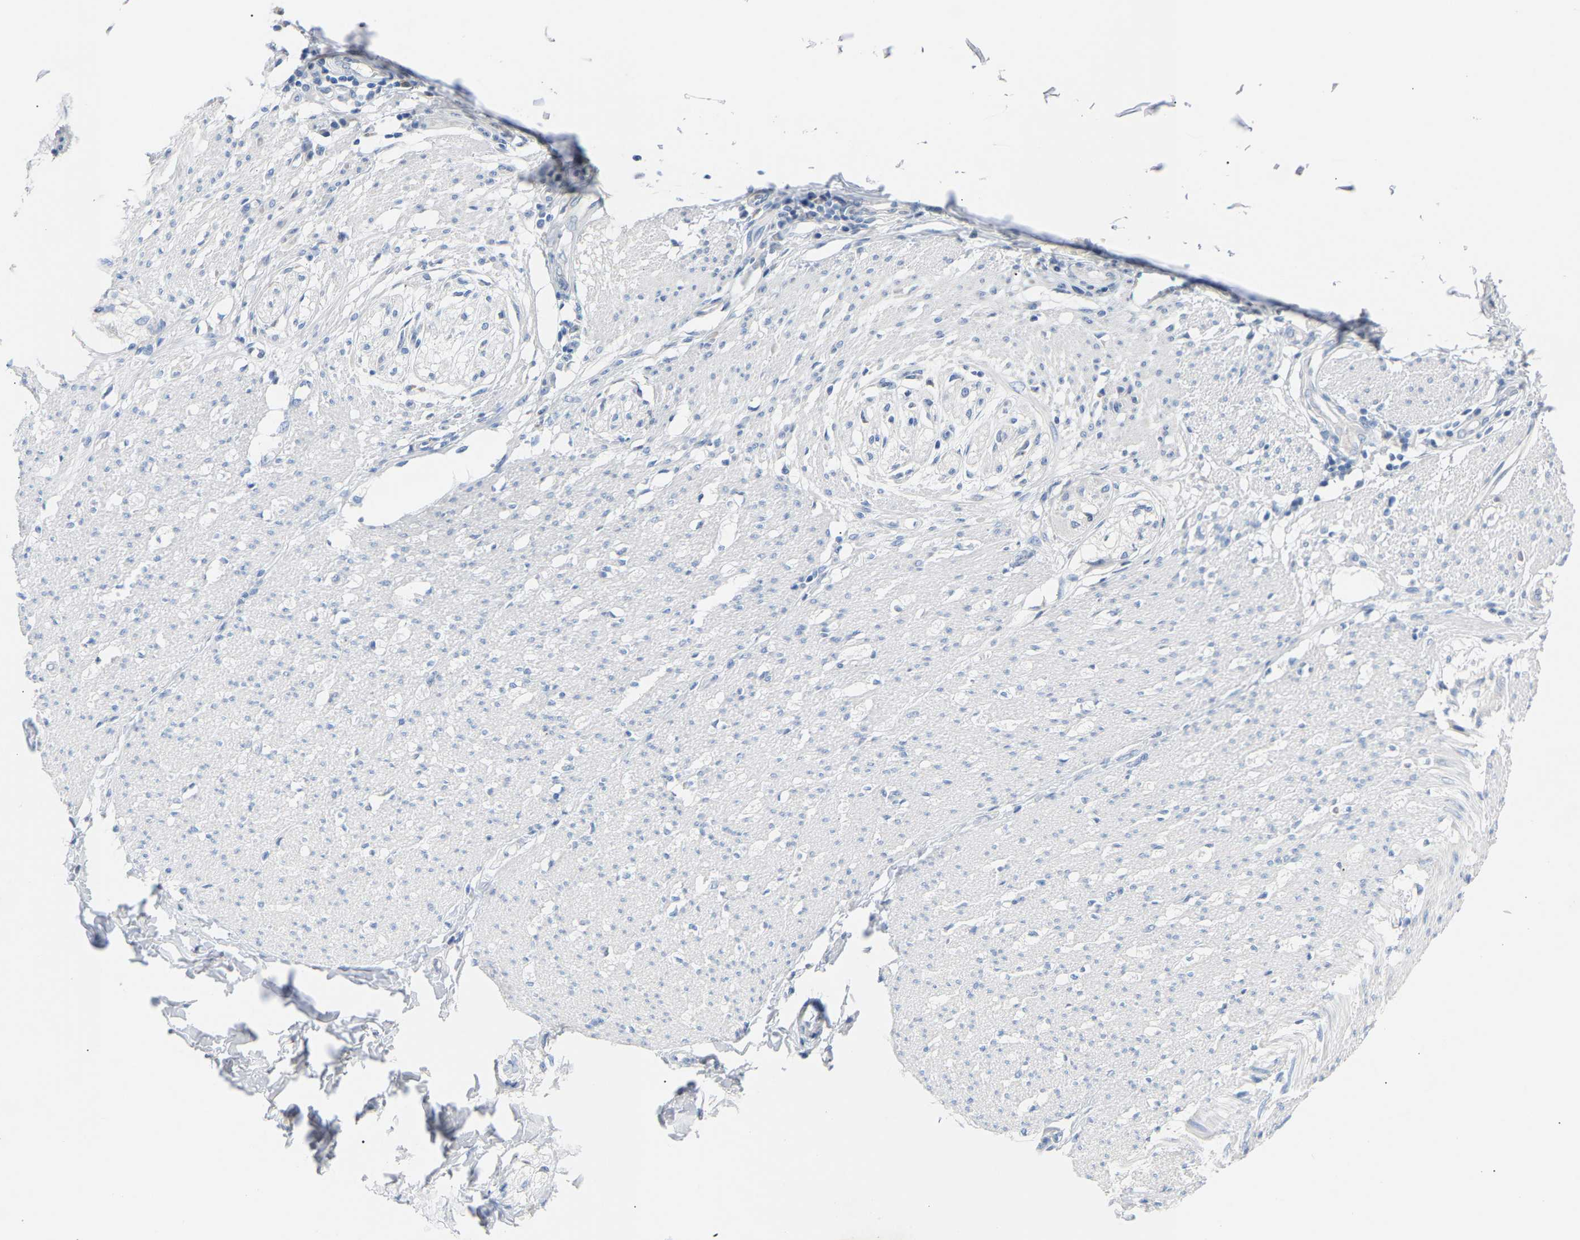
{"staining": {"intensity": "negative", "quantity": "none", "location": "none"}, "tissue": "smooth muscle", "cell_type": "Smooth muscle cells", "image_type": "normal", "snomed": [{"axis": "morphology", "description": "Normal tissue, NOS"}, {"axis": "morphology", "description": "Adenocarcinoma, NOS"}, {"axis": "topography", "description": "Colon"}, {"axis": "topography", "description": "Peripheral nerve tissue"}], "caption": "DAB (3,3'-diaminobenzidine) immunohistochemical staining of unremarkable human smooth muscle displays no significant positivity in smooth muscle cells. The staining was performed using DAB to visualize the protein expression in brown, while the nuclei were stained in blue with hematoxylin (Magnification: 20x).", "gene": "PEX1", "patient": {"sex": "male", "age": 14}}